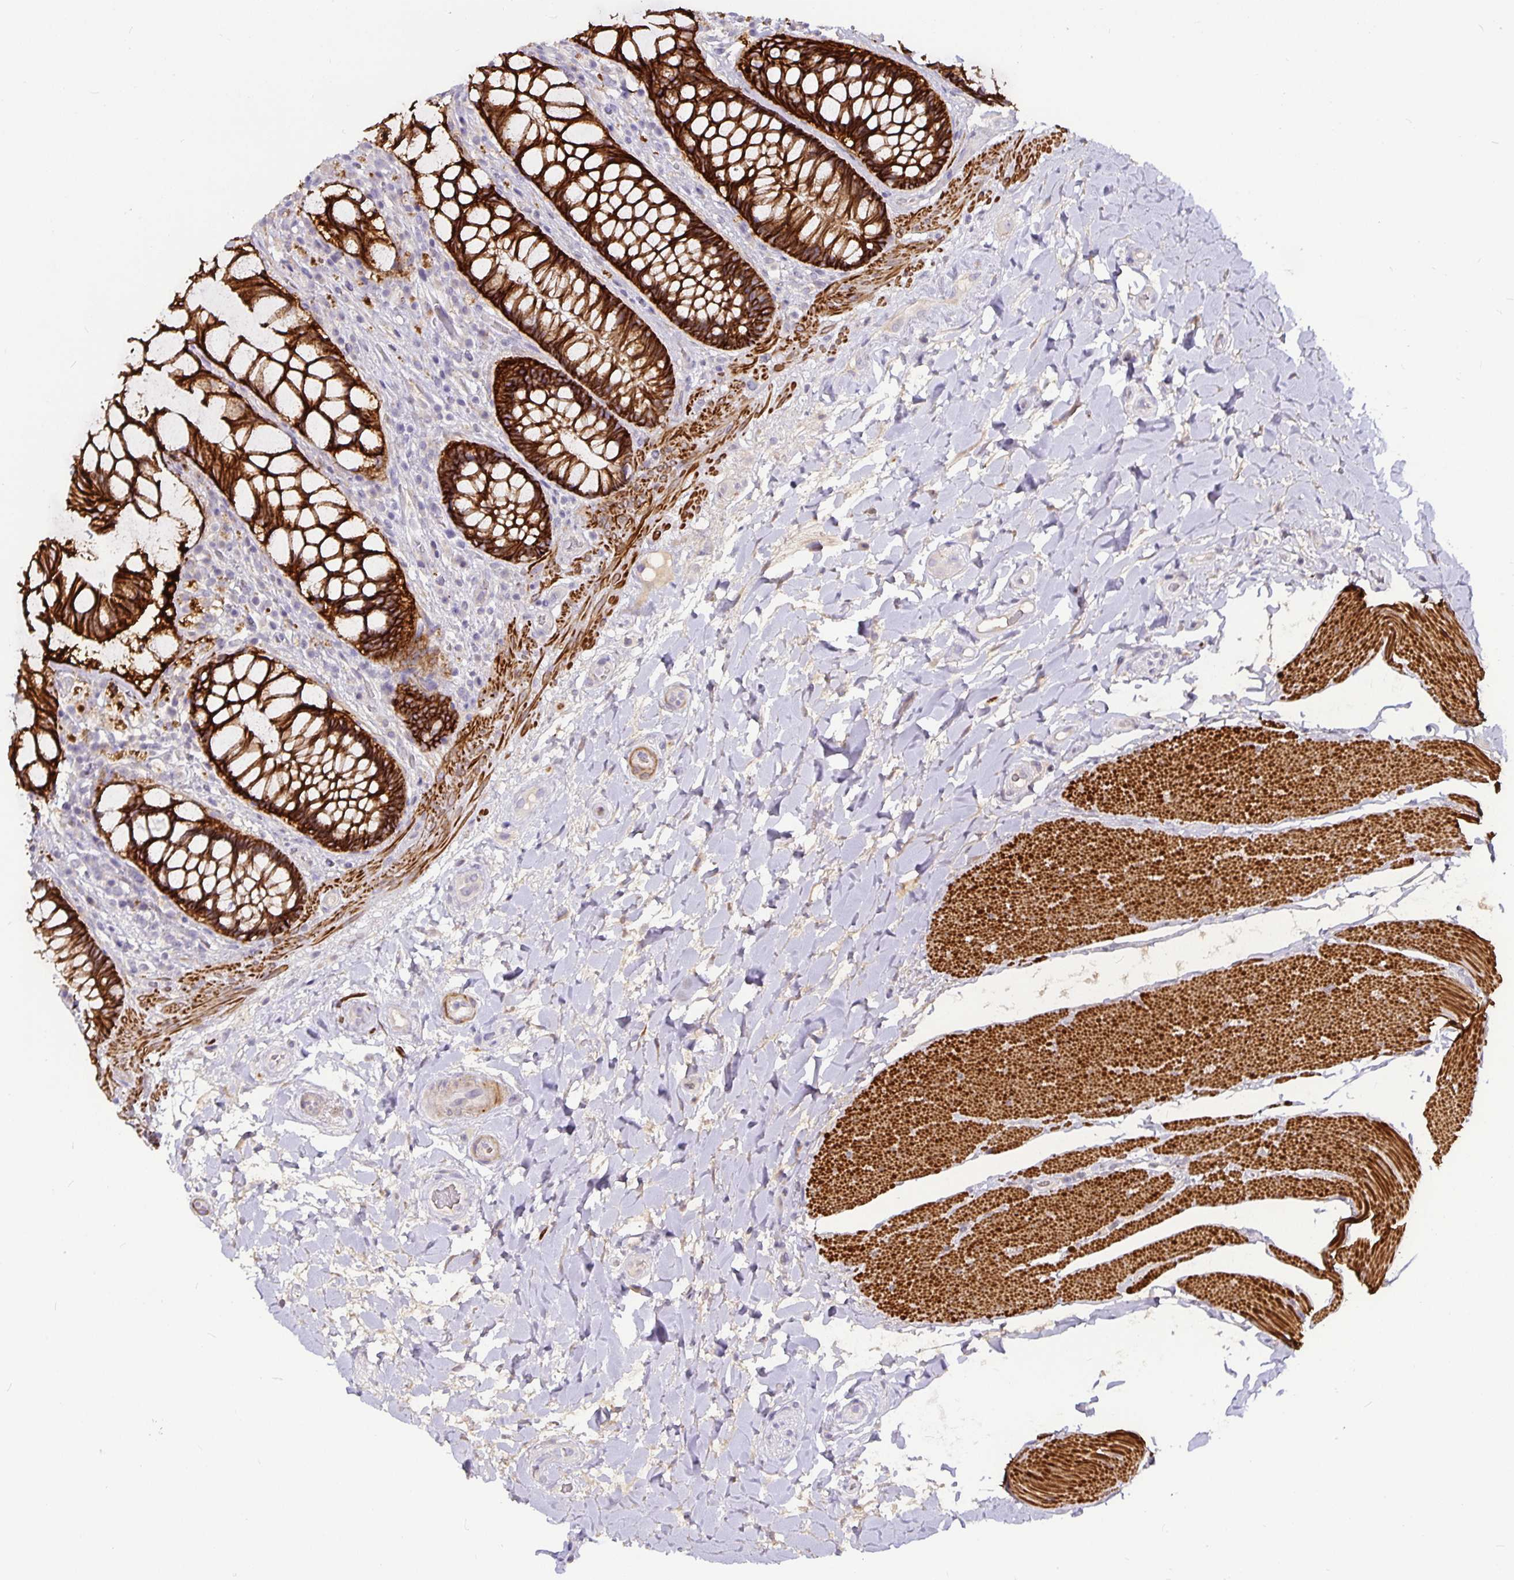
{"staining": {"intensity": "strong", "quantity": ">75%", "location": "cytoplasmic/membranous"}, "tissue": "rectum", "cell_type": "Glandular cells", "image_type": "normal", "snomed": [{"axis": "morphology", "description": "Normal tissue, NOS"}, {"axis": "topography", "description": "Rectum"}], "caption": "Rectum stained for a protein demonstrates strong cytoplasmic/membranous positivity in glandular cells.", "gene": "CA12", "patient": {"sex": "female", "age": 58}}